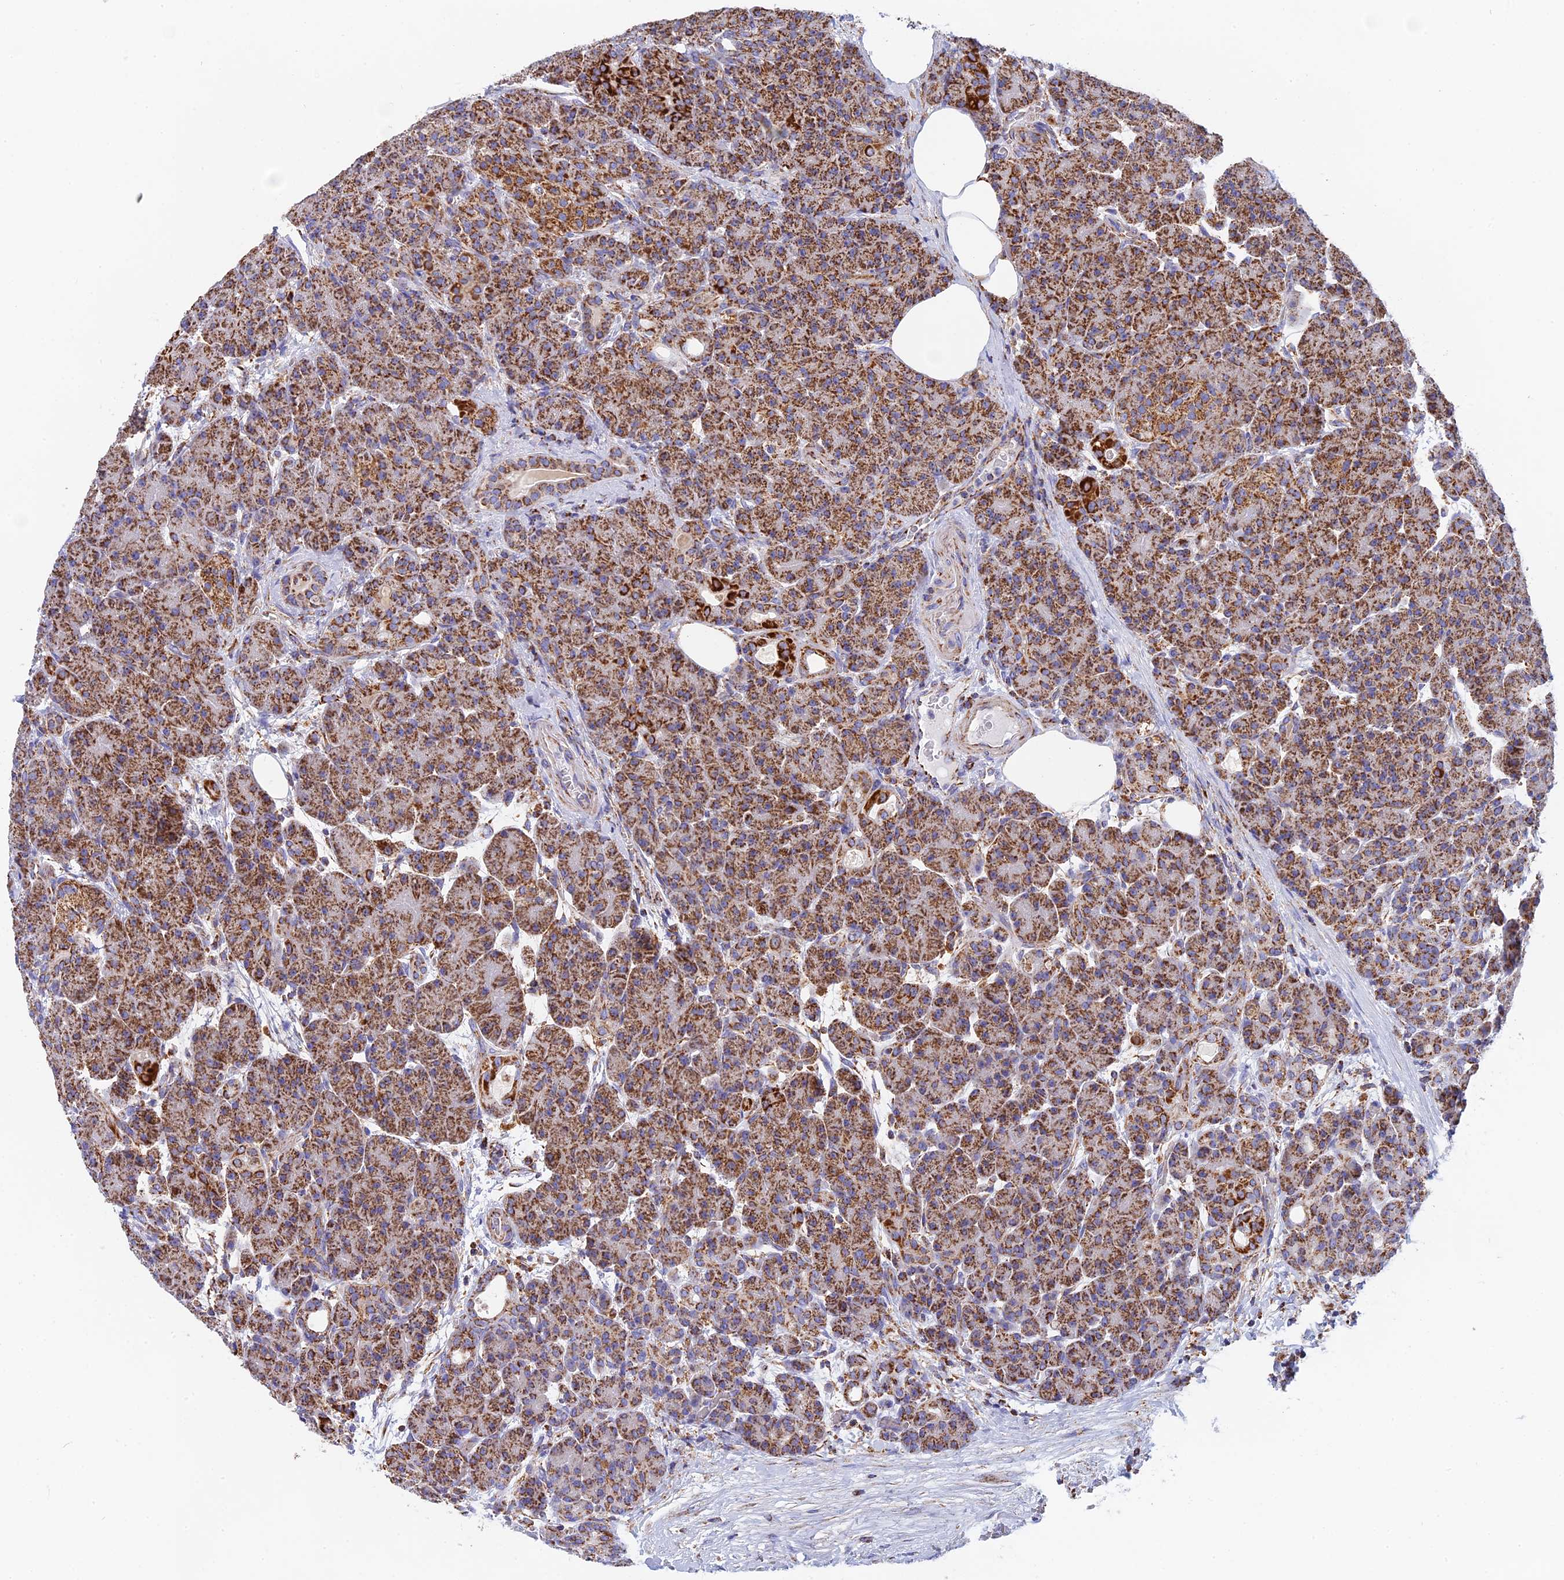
{"staining": {"intensity": "strong", "quantity": ">75%", "location": "cytoplasmic/membranous"}, "tissue": "pancreas", "cell_type": "Exocrine glandular cells", "image_type": "normal", "snomed": [{"axis": "morphology", "description": "Normal tissue, NOS"}, {"axis": "topography", "description": "Pancreas"}], "caption": "Pancreas stained with DAB IHC displays high levels of strong cytoplasmic/membranous positivity in about >75% of exocrine glandular cells. The protein of interest is stained brown, and the nuclei are stained in blue (DAB IHC with brightfield microscopy, high magnification).", "gene": "NDUFA5", "patient": {"sex": "male", "age": 63}}